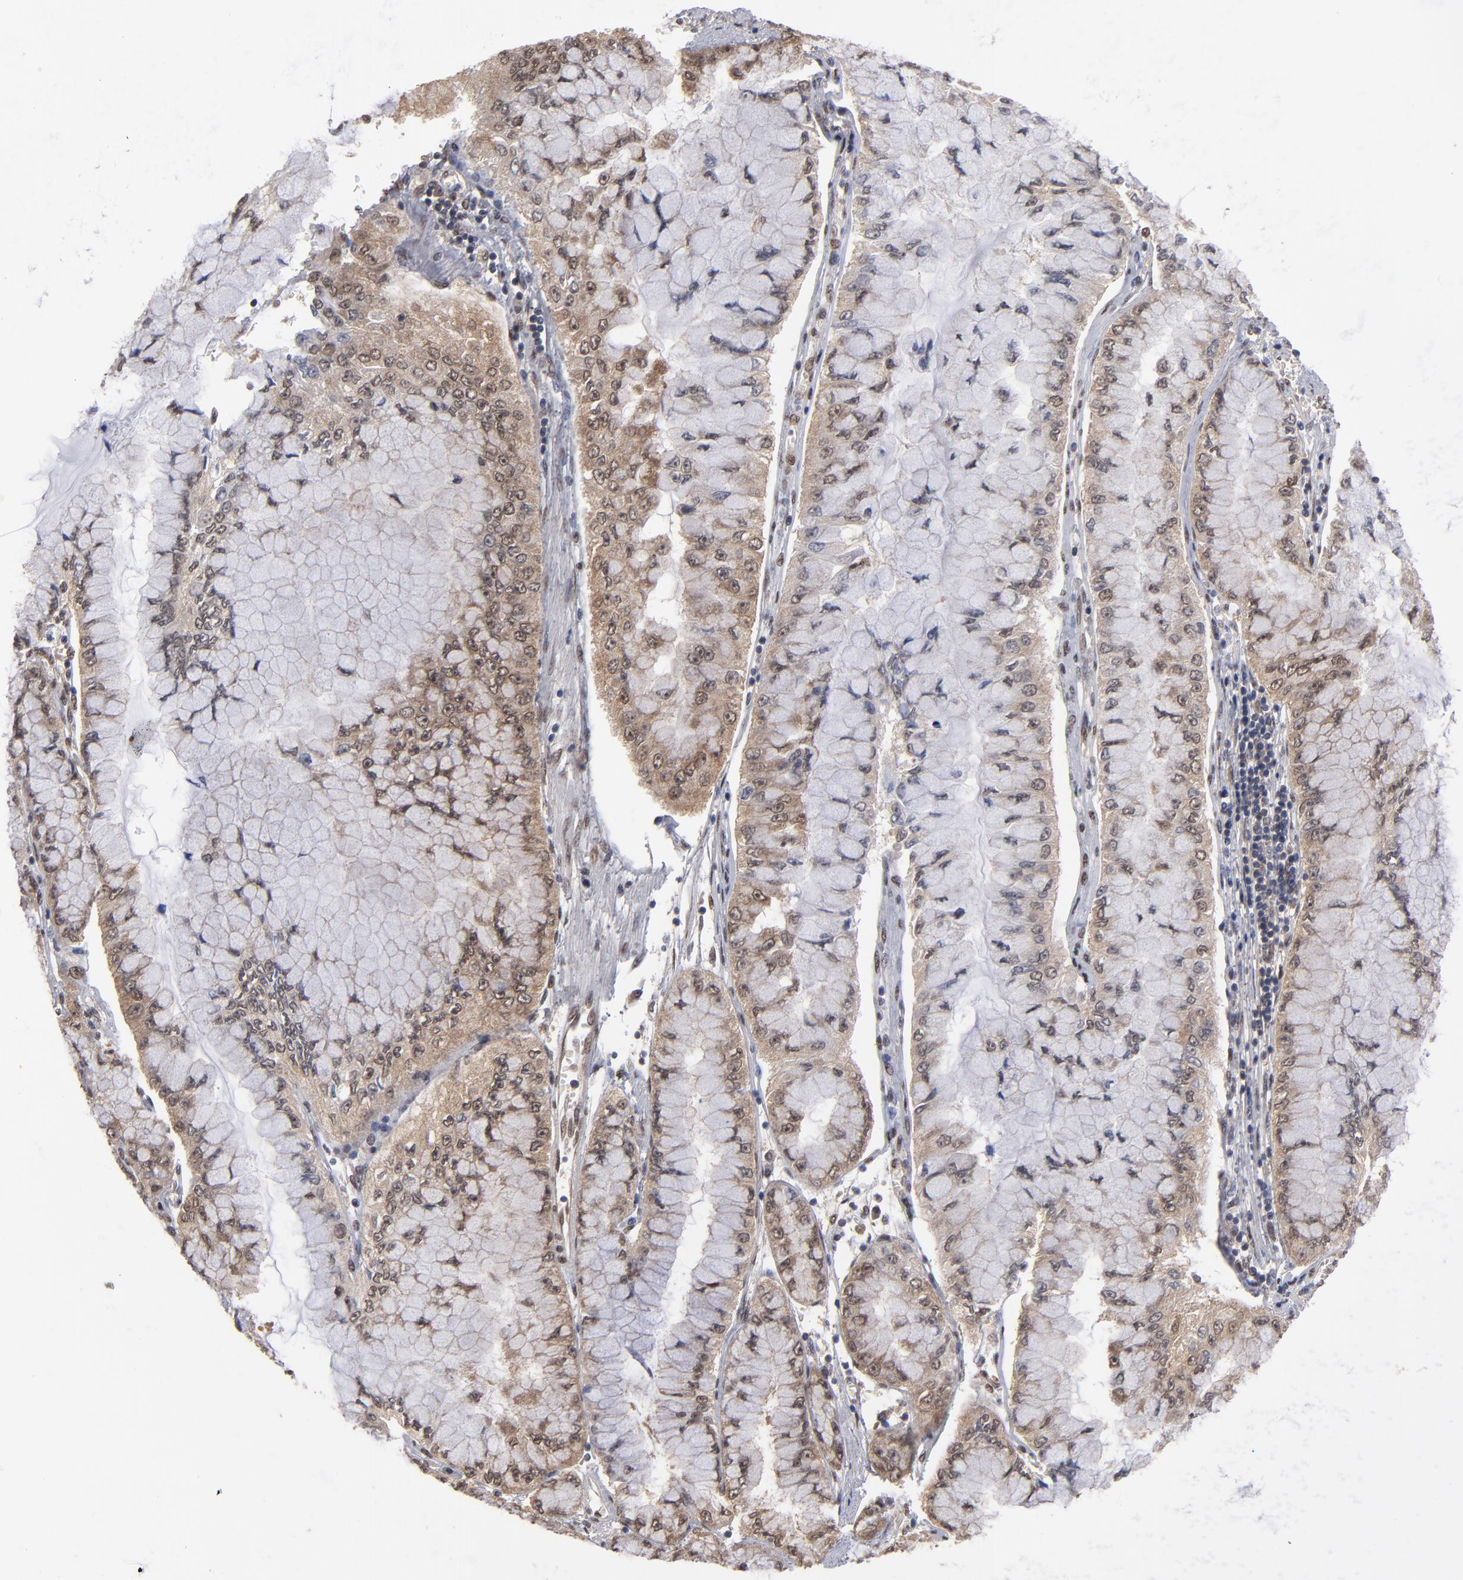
{"staining": {"intensity": "moderate", "quantity": ">75%", "location": "cytoplasmic/membranous,nuclear"}, "tissue": "liver cancer", "cell_type": "Tumor cells", "image_type": "cancer", "snomed": [{"axis": "morphology", "description": "Cholangiocarcinoma"}, {"axis": "topography", "description": "Liver"}], "caption": "Human liver cancer (cholangiocarcinoma) stained with a protein marker displays moderate staining in tumor cells.", "gene": "HUWE1", "patient": {"sex": "female", "age": 79}}